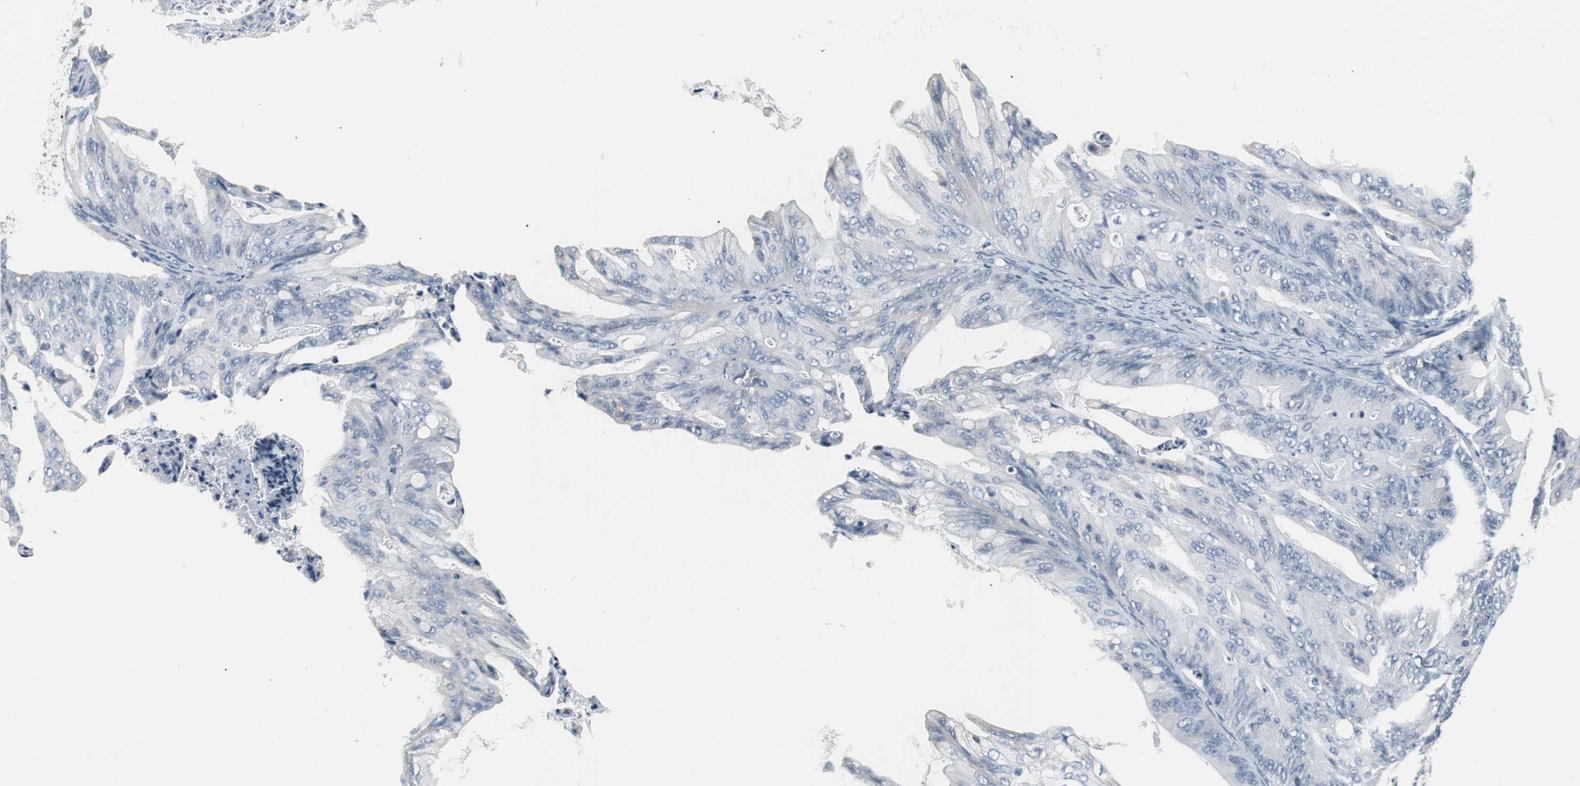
{"staining": {"intensity": "negative", "quantity": "none", "location": "none"}, "tissue": "ovarian cancer", "cell_type": "Tumor cells", "image_type": "cancer", "snomed": [{"axis": "morphology", "description": "Cystadenocarcinoma, mucinous, NOS"}, {"axis": "topography", "description": "Ovary"}], "caption": "DAB immunohistochemical staining of human ovarian mucinous cystadenocarcinoma shows no significant positivity in tumor cells.", "gene": "SLC2A5", "patient": {"sex": "female", "age": 36}}